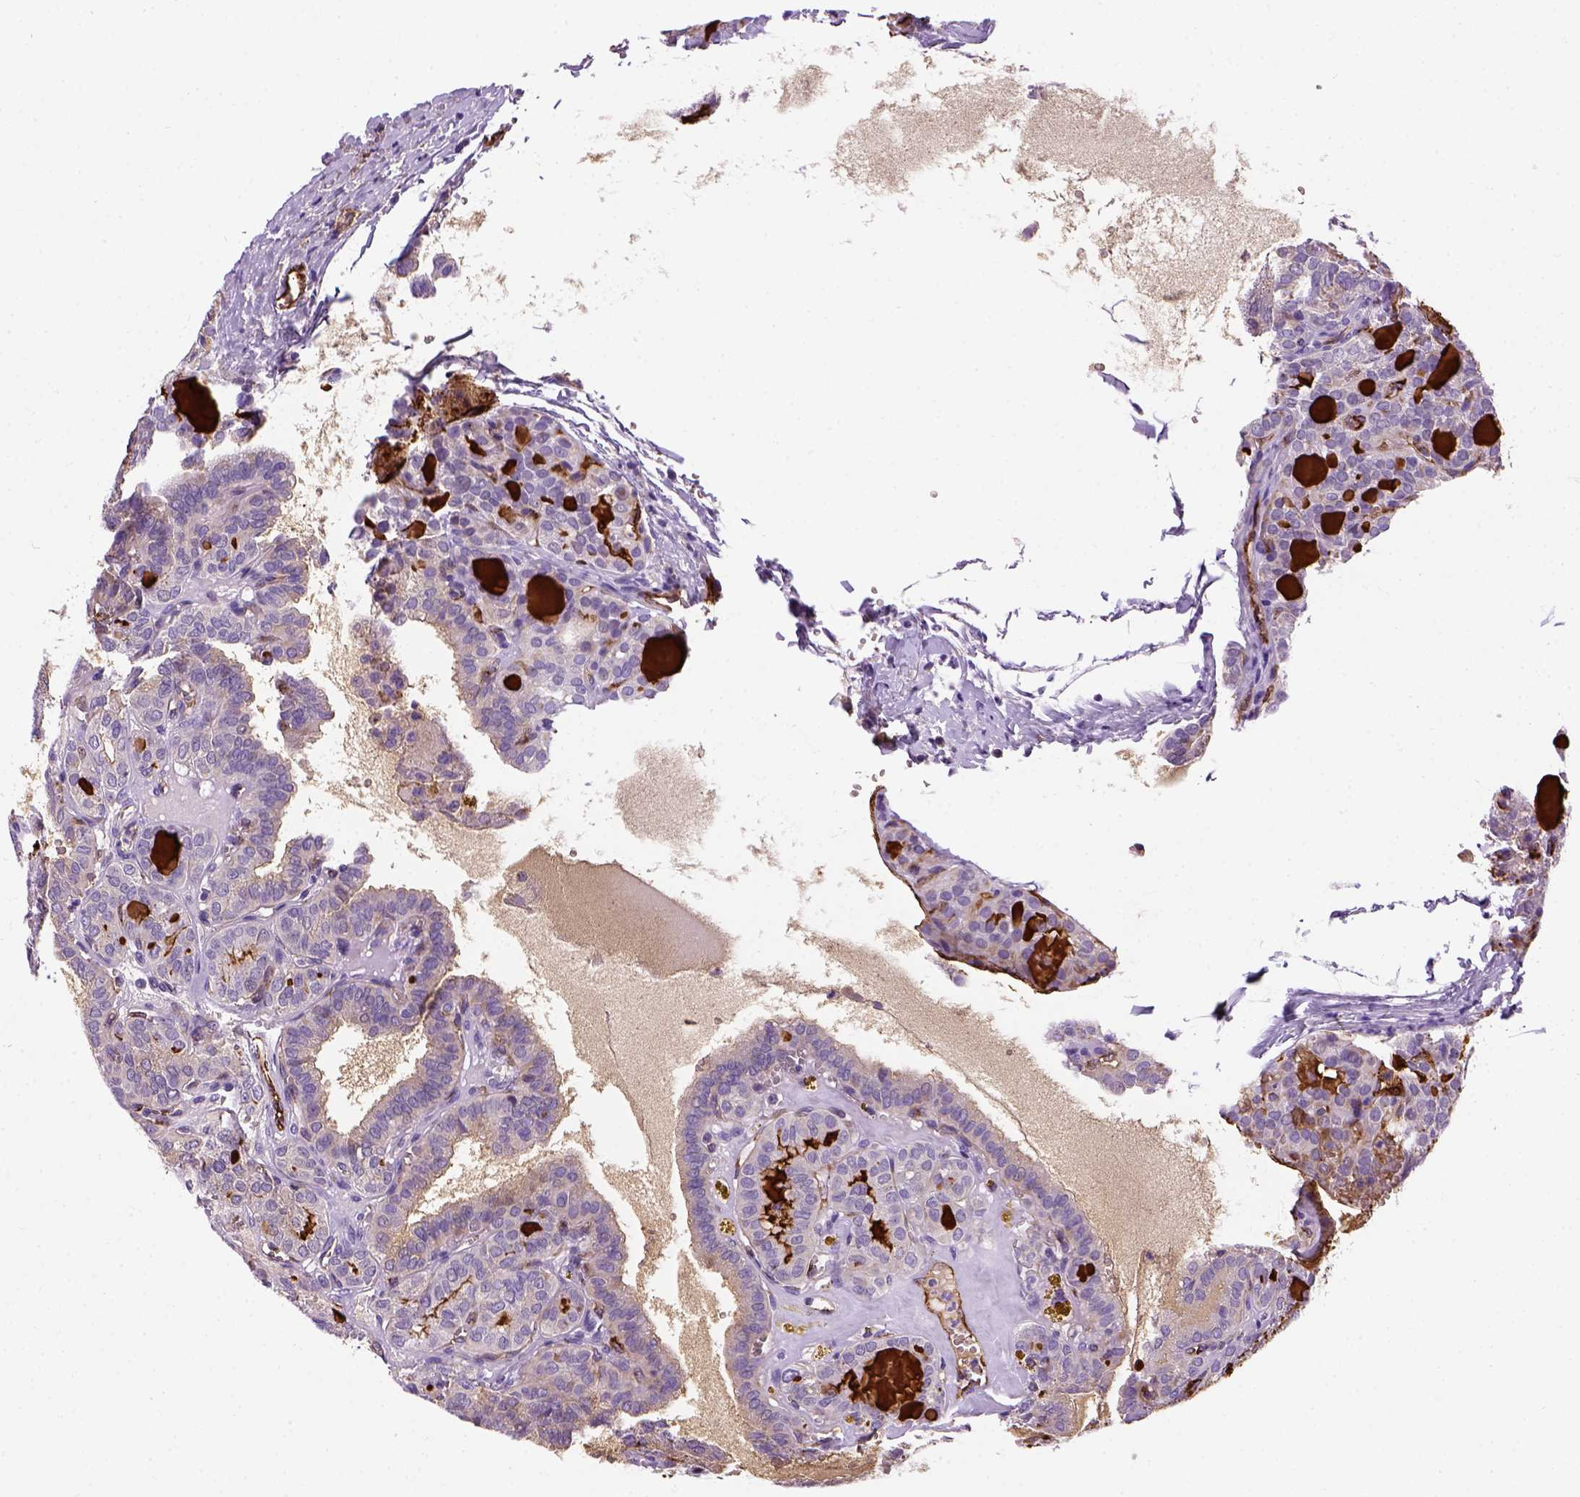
{"staining": {"intensity": "moderate", "quantity": "<25%", "location": "cytoplasmic/membranous"}, "tissue": "thyroid cancer", "cell_type": "Tumor cells", "image_type": "cancer", "snomed": [{"axis": "morphology", "description": "Papillary adenocarcinoma, NOS"}, {"axis": "topography", "description": "Thyroid gland"}], "caption": "Tumor cells display moderate cytoplasmic/membranous expression in about <25% of cells in thyroid cancer (papillary adenocarcinoma).", "gene": "VWF", "patient": {"sex": "female", "age": 41}}